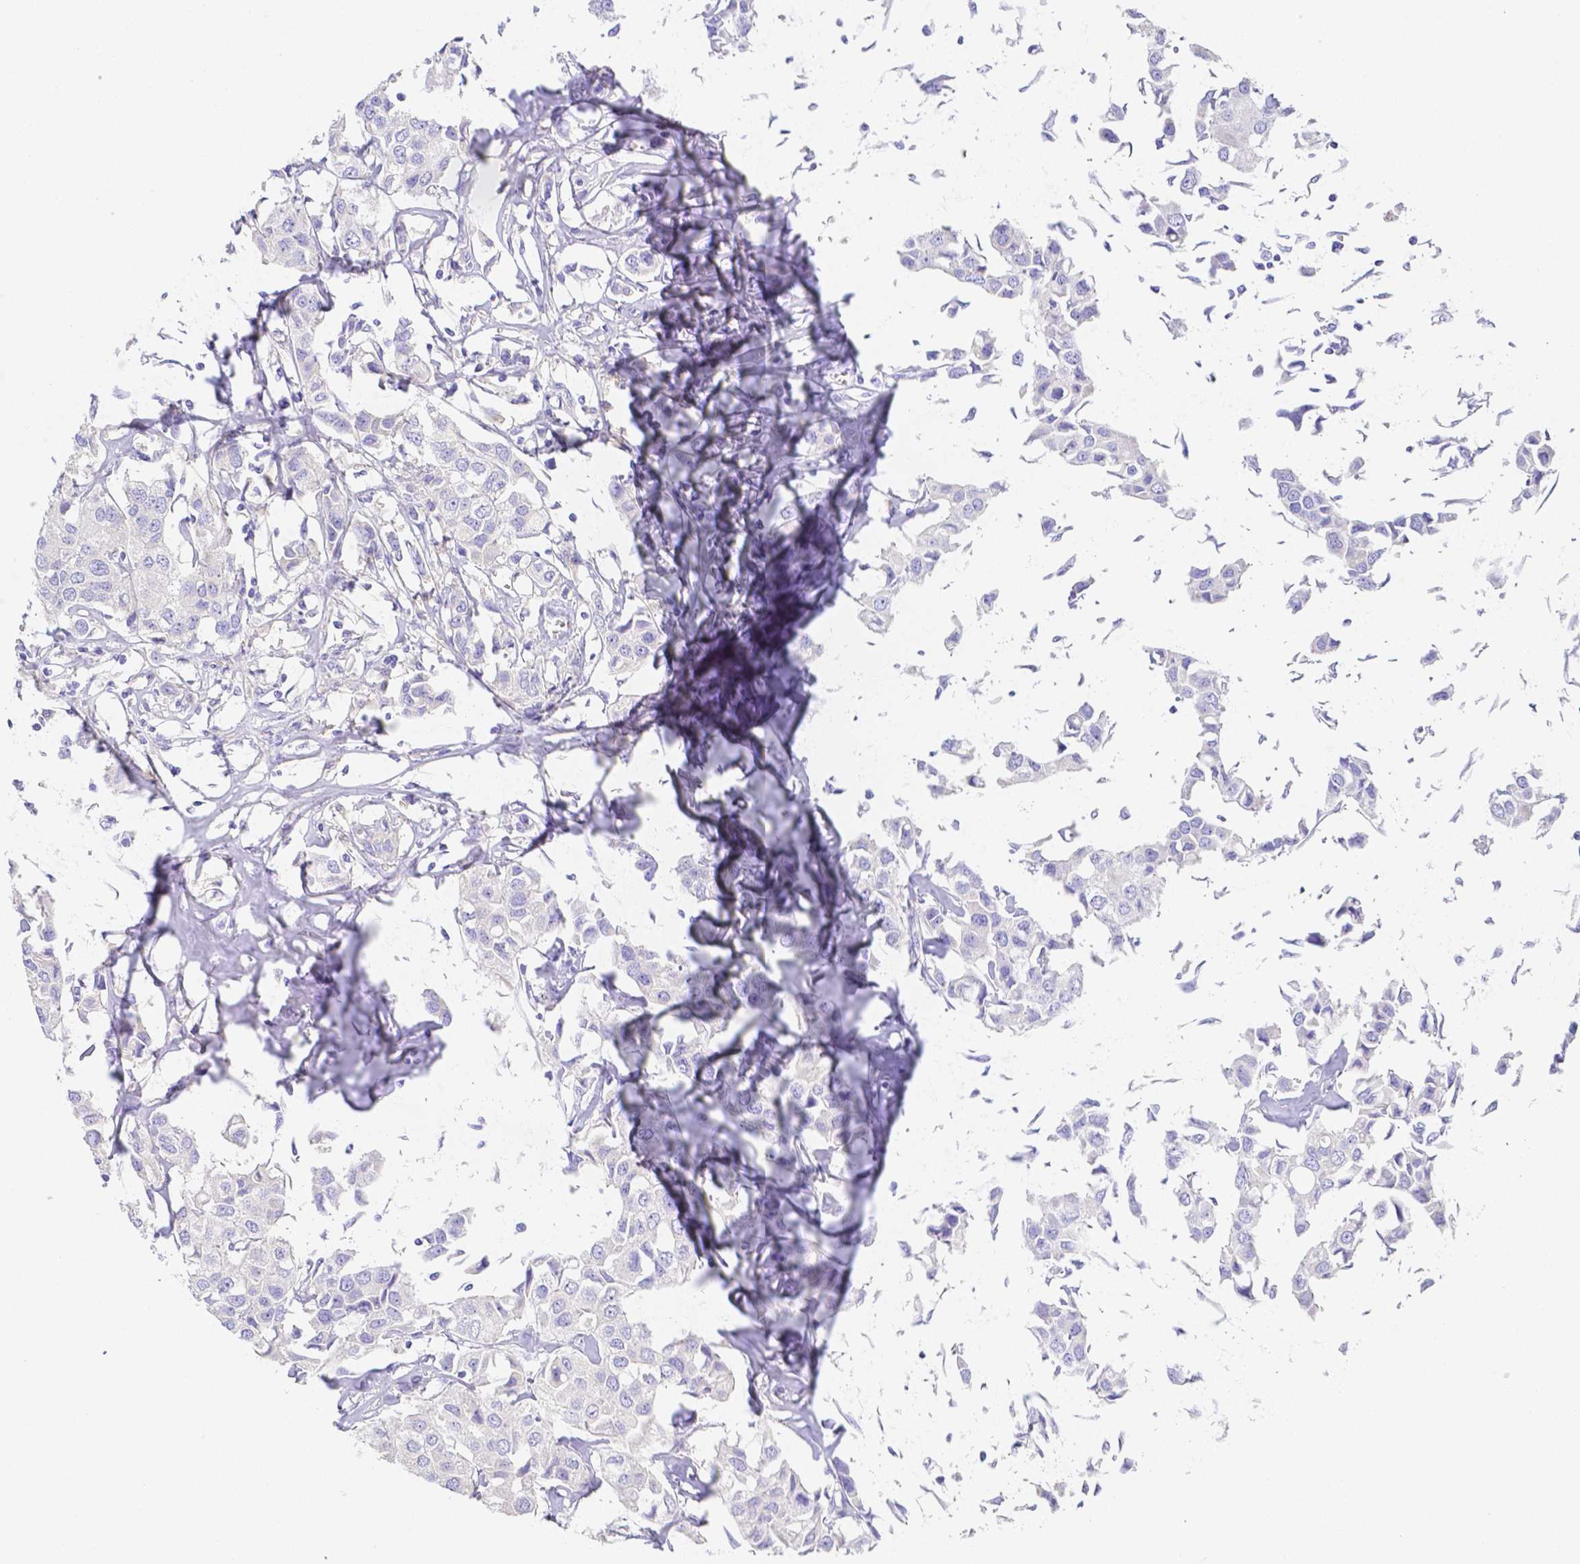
{"staining": {"intensity": "negative", "quantity": "none", "location": "none"}, "tissue": "breast cancer", "cell_type": "Tumor cells", "image_type": "cancer", "snomed": [{"axis": "morphology", "description": "Duct carcinoma"}, {"axis": "topography", "description": "Breast"}], "caption": "High power microscopy histopathology image of an immunohistochemistry (IHC) histopathology image of breast cancer (intraductal carcinoma), revealing no significant staining in tumor cells. The staining is performed using DAB brown chromogen with nuclei counter-stained in using hematoxylin.", "gene": "ZG16B", "patient": {"sex": "female", "age": 80}}